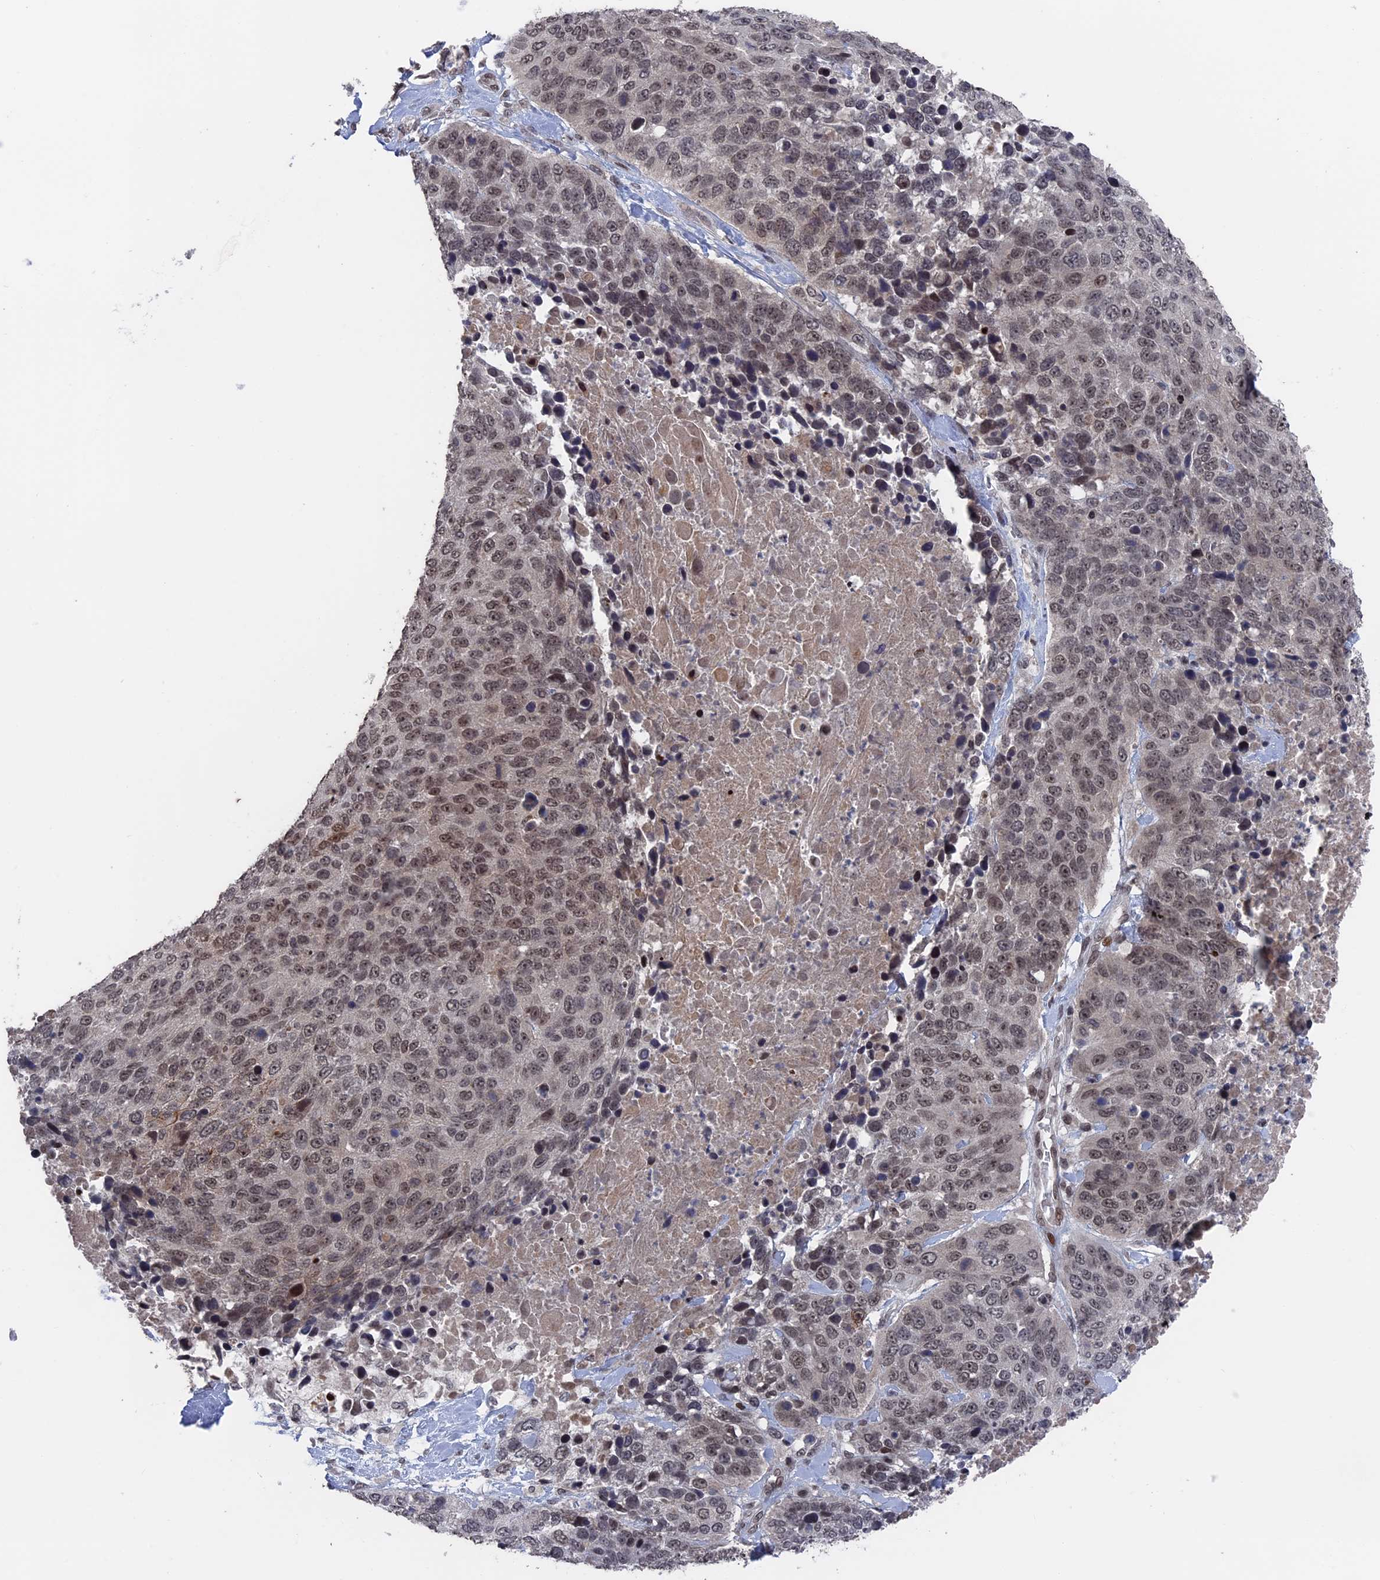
{"staining": {"intensity": "moderate", "quantity": ">75%", "location": "nuclear"}, "tissue": "lung cancer", "cell_type": "Tumor cells", "image_type": "cancer", "snomed": [{"axis": "morphology", "description": "Normal tissue, NOS"}, {"axis": "morphology", "description": "Squamous cell carcinoma, NOS"}, {"axis": "topography", "description": "Lymph node"}, {"axis": "topography", "description": "Lung"}], "caption": "Lung squamous cell carcinoma stained with a protein marker shows moderate staining in tumor cells.", "gene": "NR2C2AP", "patient": {"sex": "male", "age": 66}}